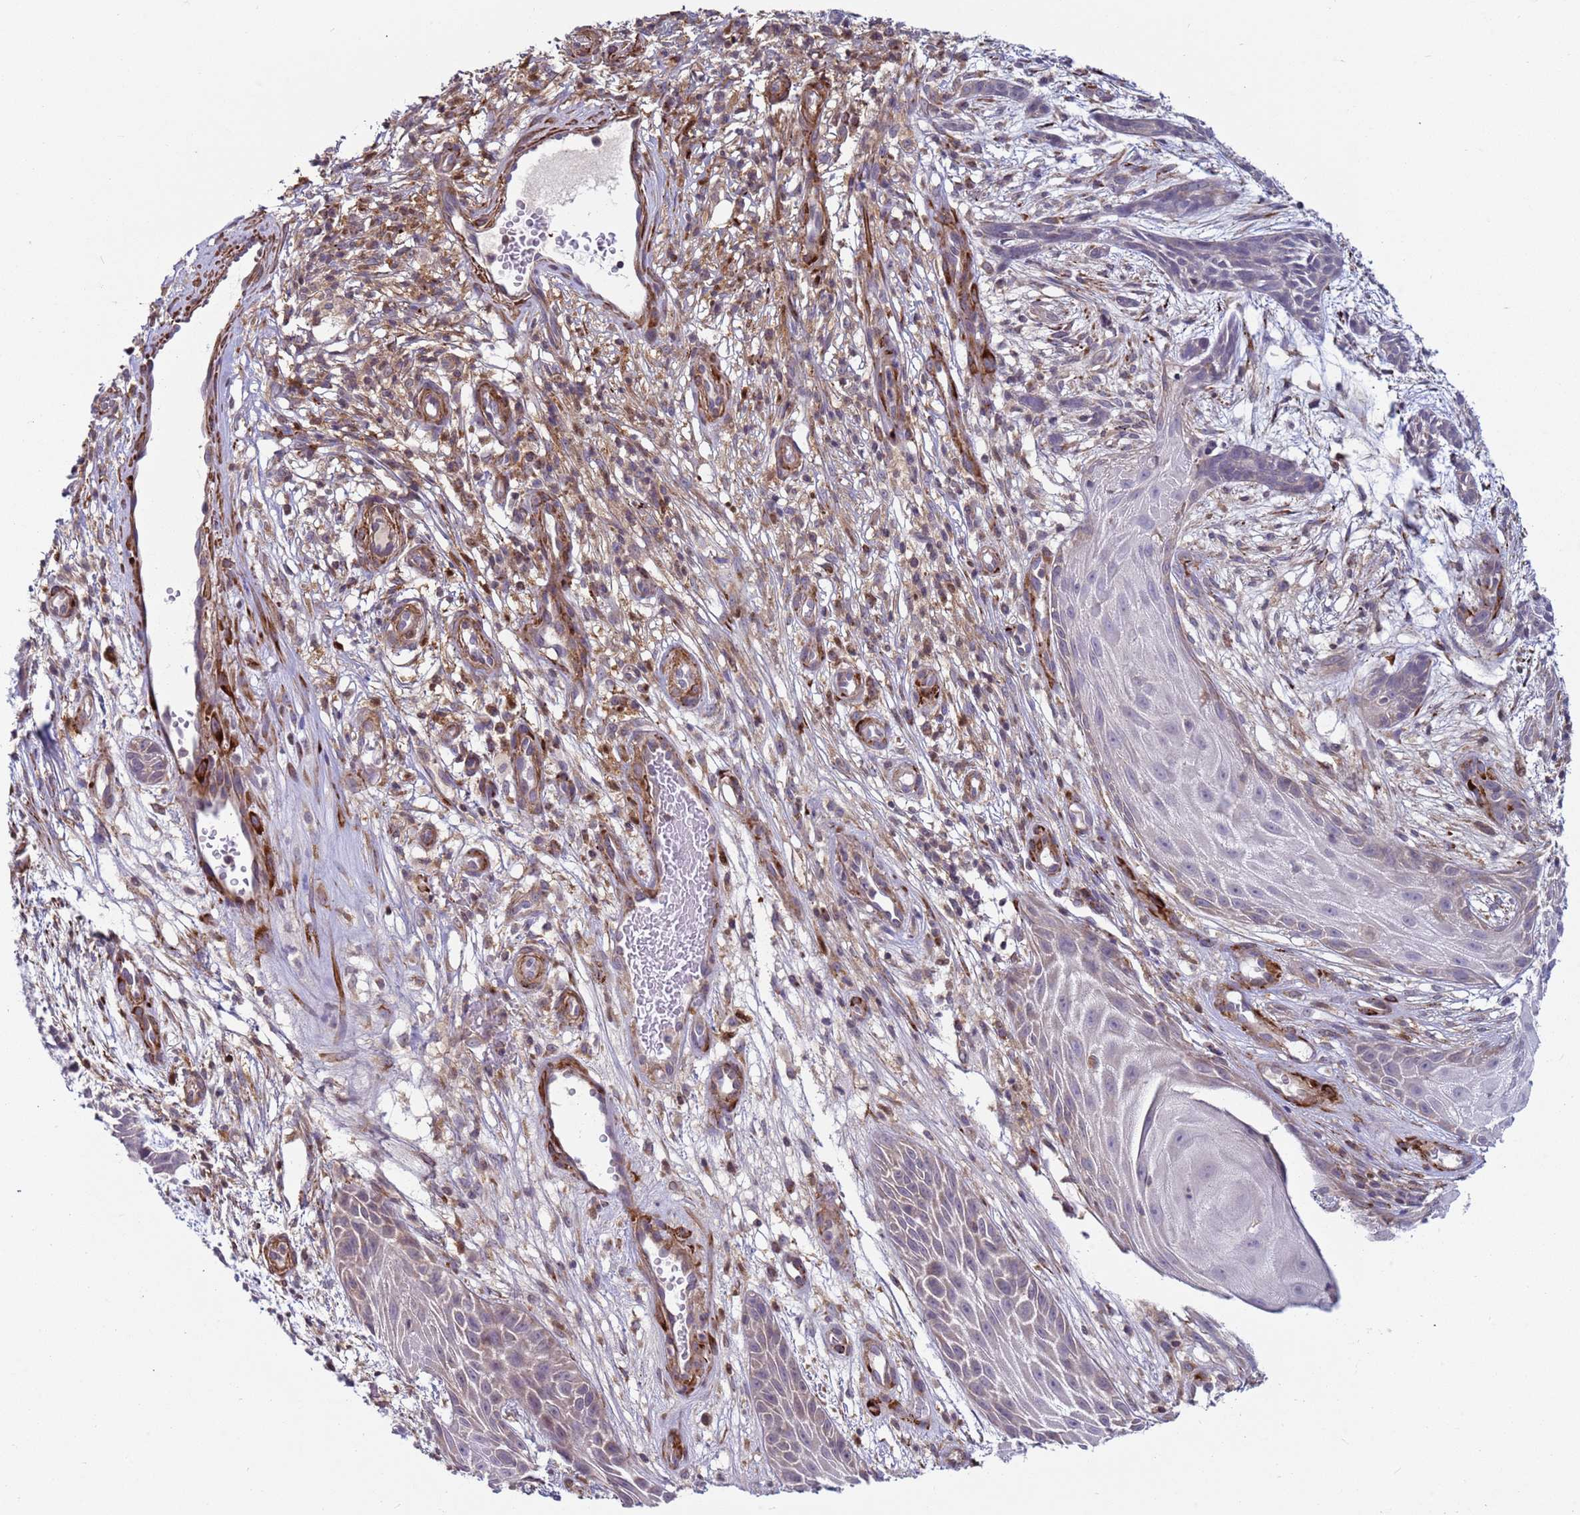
{"staining": {"intensity": "weak", "quantity": "<25%", "location": "cytoplasmic/membranous"}, "tissue": "skin cancer", "cell_type": "Tumor cells", "image_type": "cancer", "snomed": [{"axis": "morphology", "description": "Basal cell carcinoma"}, {"axis": "topography", "description": "Skin"}], "caption": "DAB immunohistochemical staining of human skin cancer shows no significant positivity in tumor cells.", "gene": "SNAPC4", "patient": {"sex": "male", "age": 89}}